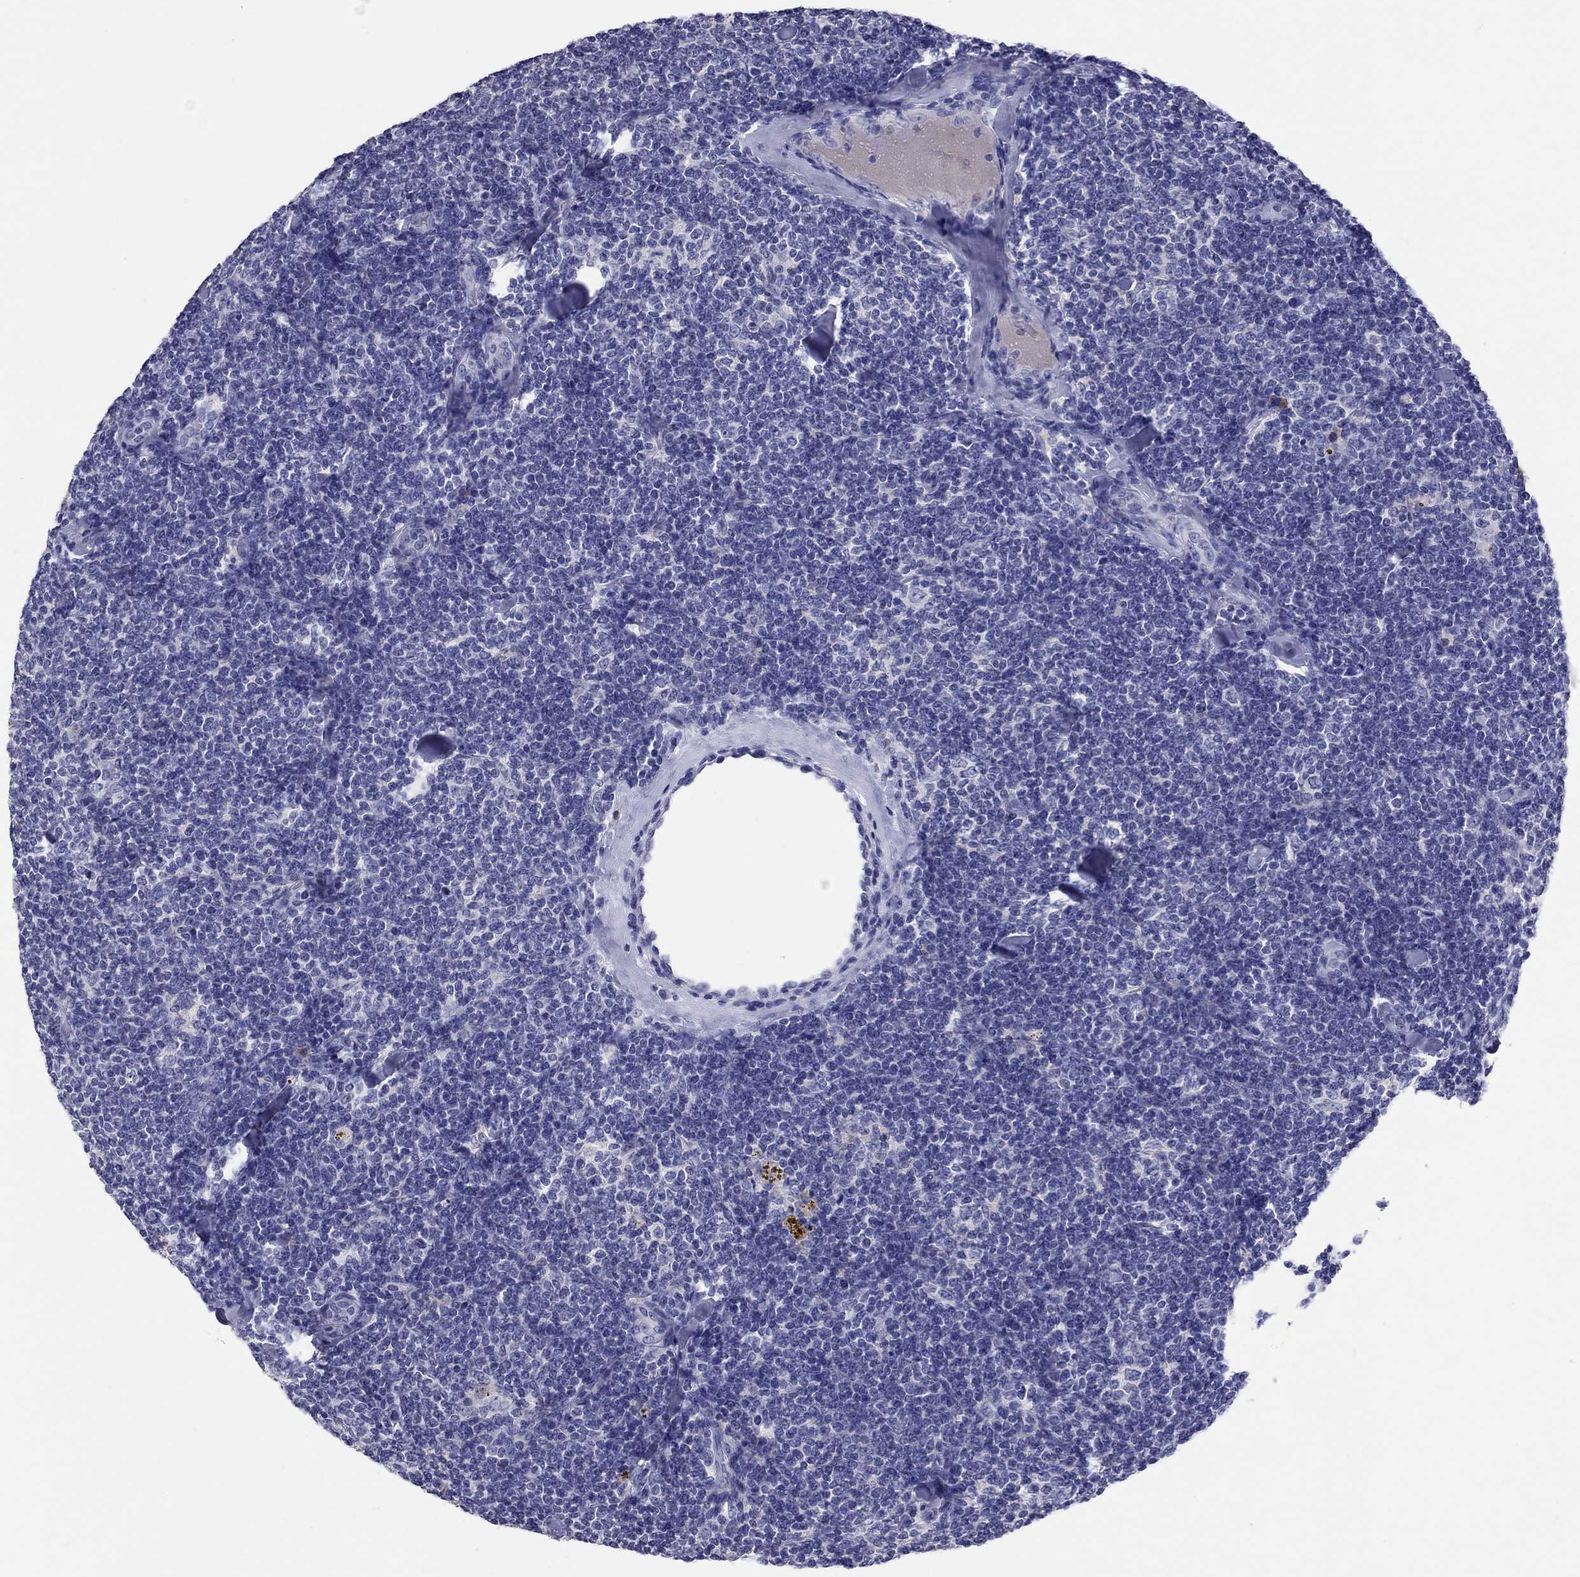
{"staining": {"intensity": "negative", "quantity": "none", "location": "none"}, "tissue": "lymphoma", "cell_type": "Tumor cells", "image_type": "cancer", "snomed": [{"axis": "morphology", "description": "Malignant lymphoma, non-Hodgkin's type, Low grade"}, {"axis": "topography", "description": "Lymph node"}], "caption": "Human malignant lymphoma, non-Hodgkin's type (low-grade) stained for a protein using IHC shows no positivity in tumor cells.", "gene": "CALHM1", "patient": {"sex": "female", "age": 56}}